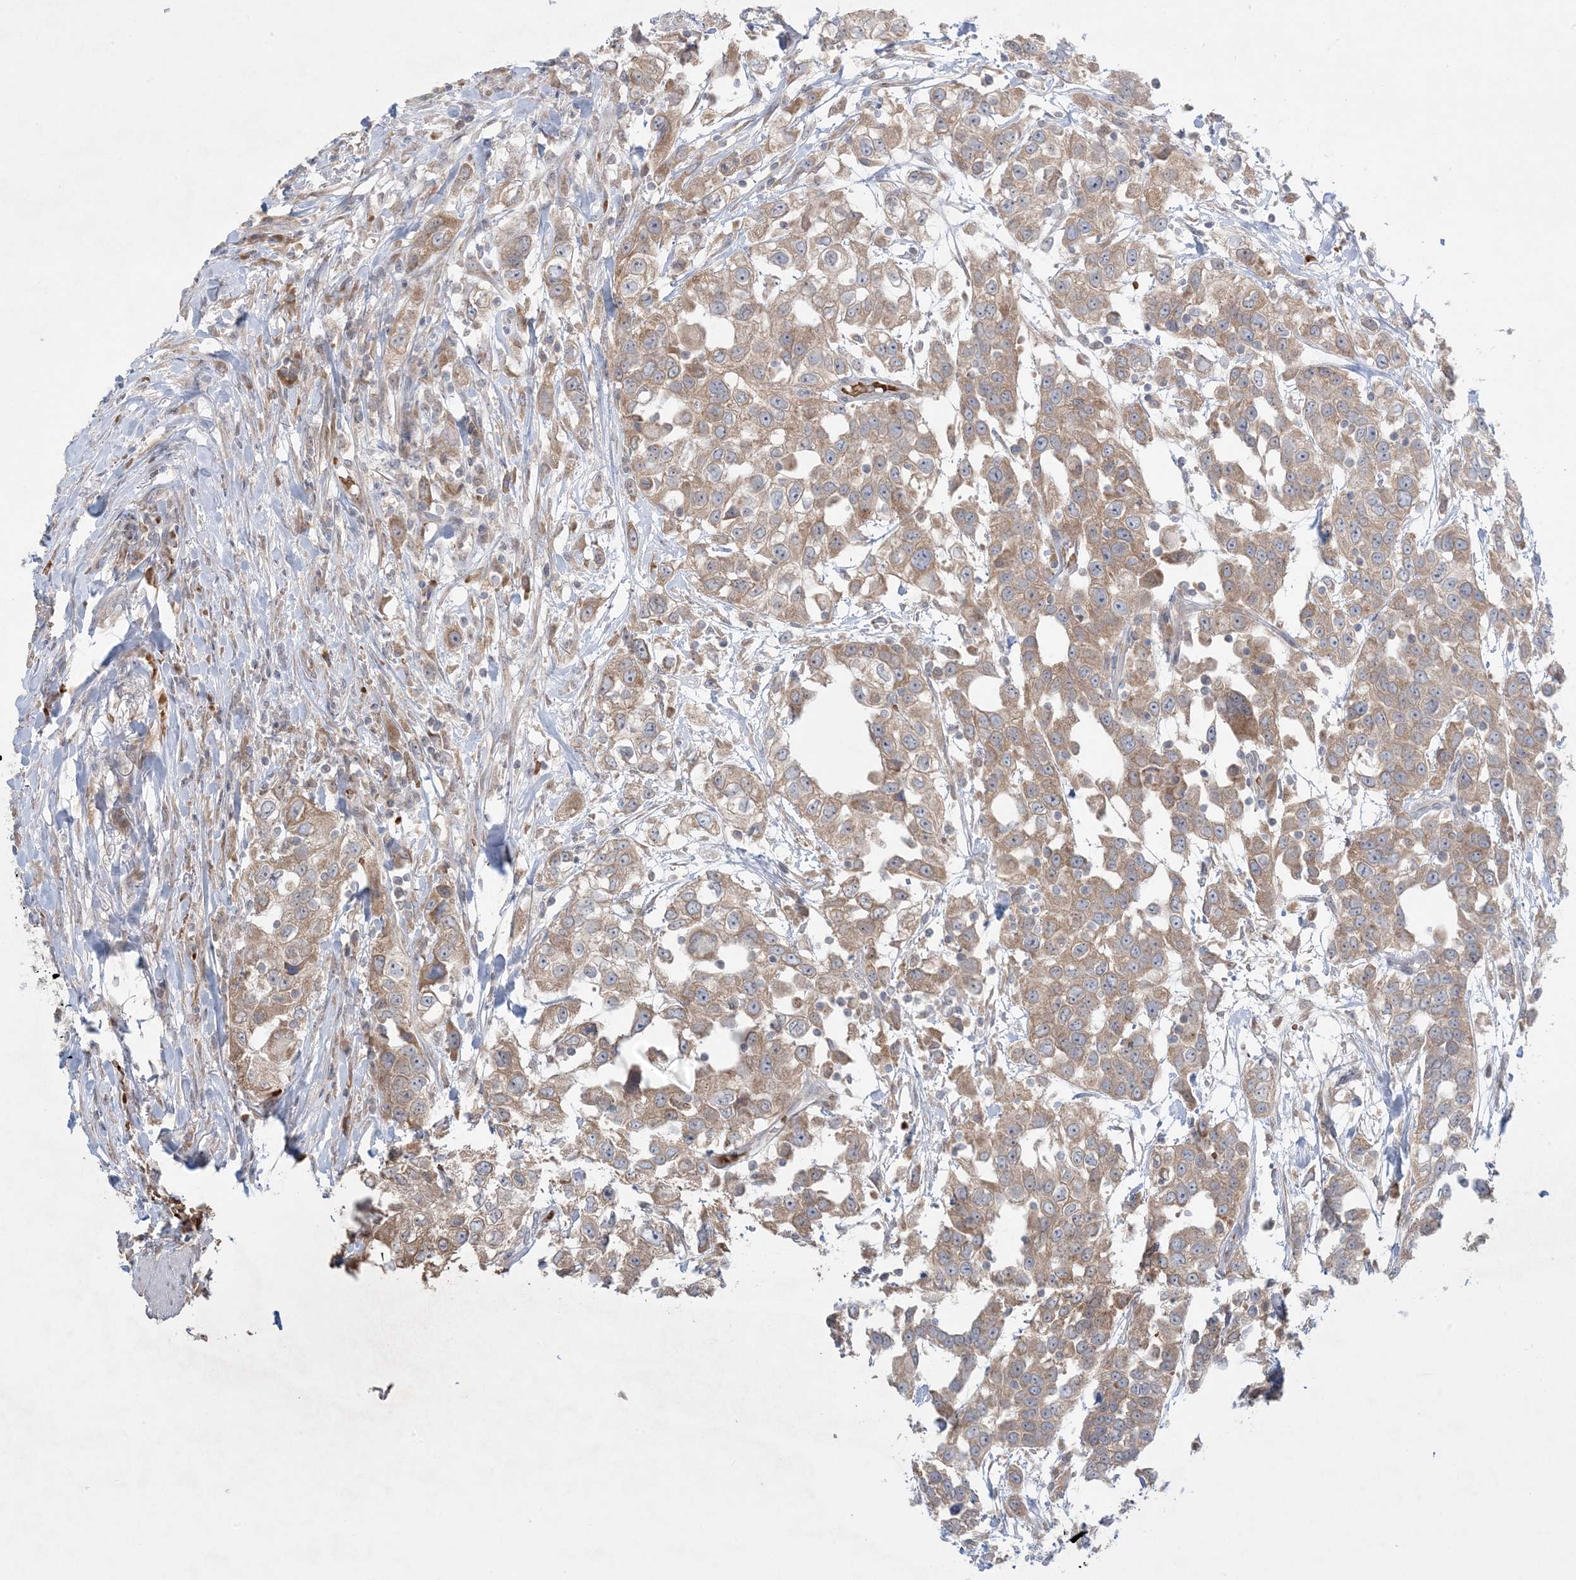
{"staining": {"intensity": "moderate", "quantity": ">75%", "location": "cytoplasmic/membranous"}, "tissue": "urothelial cancer", "cell_type": "Tumor cells", "image_type": "cancer", "snomed": [{"axis": "morphology", "description": "Urothelial carcinoma, High grade"}, {"axis": "topography", "description": "Urinary bladder"}], "caption": "Immunohistochemistry (IHC) (DAB (3,3'-diaminobenzidine)) staining of urothelial cancer exhibits moderate cytoplasmic/membranous protein positivity in approximately >75% of tumor cells. (Brightfield microscopy of DAB IHC at high magnification).", "gene": "MMGT1", "patient": {"sex": "female", "age": 80}}